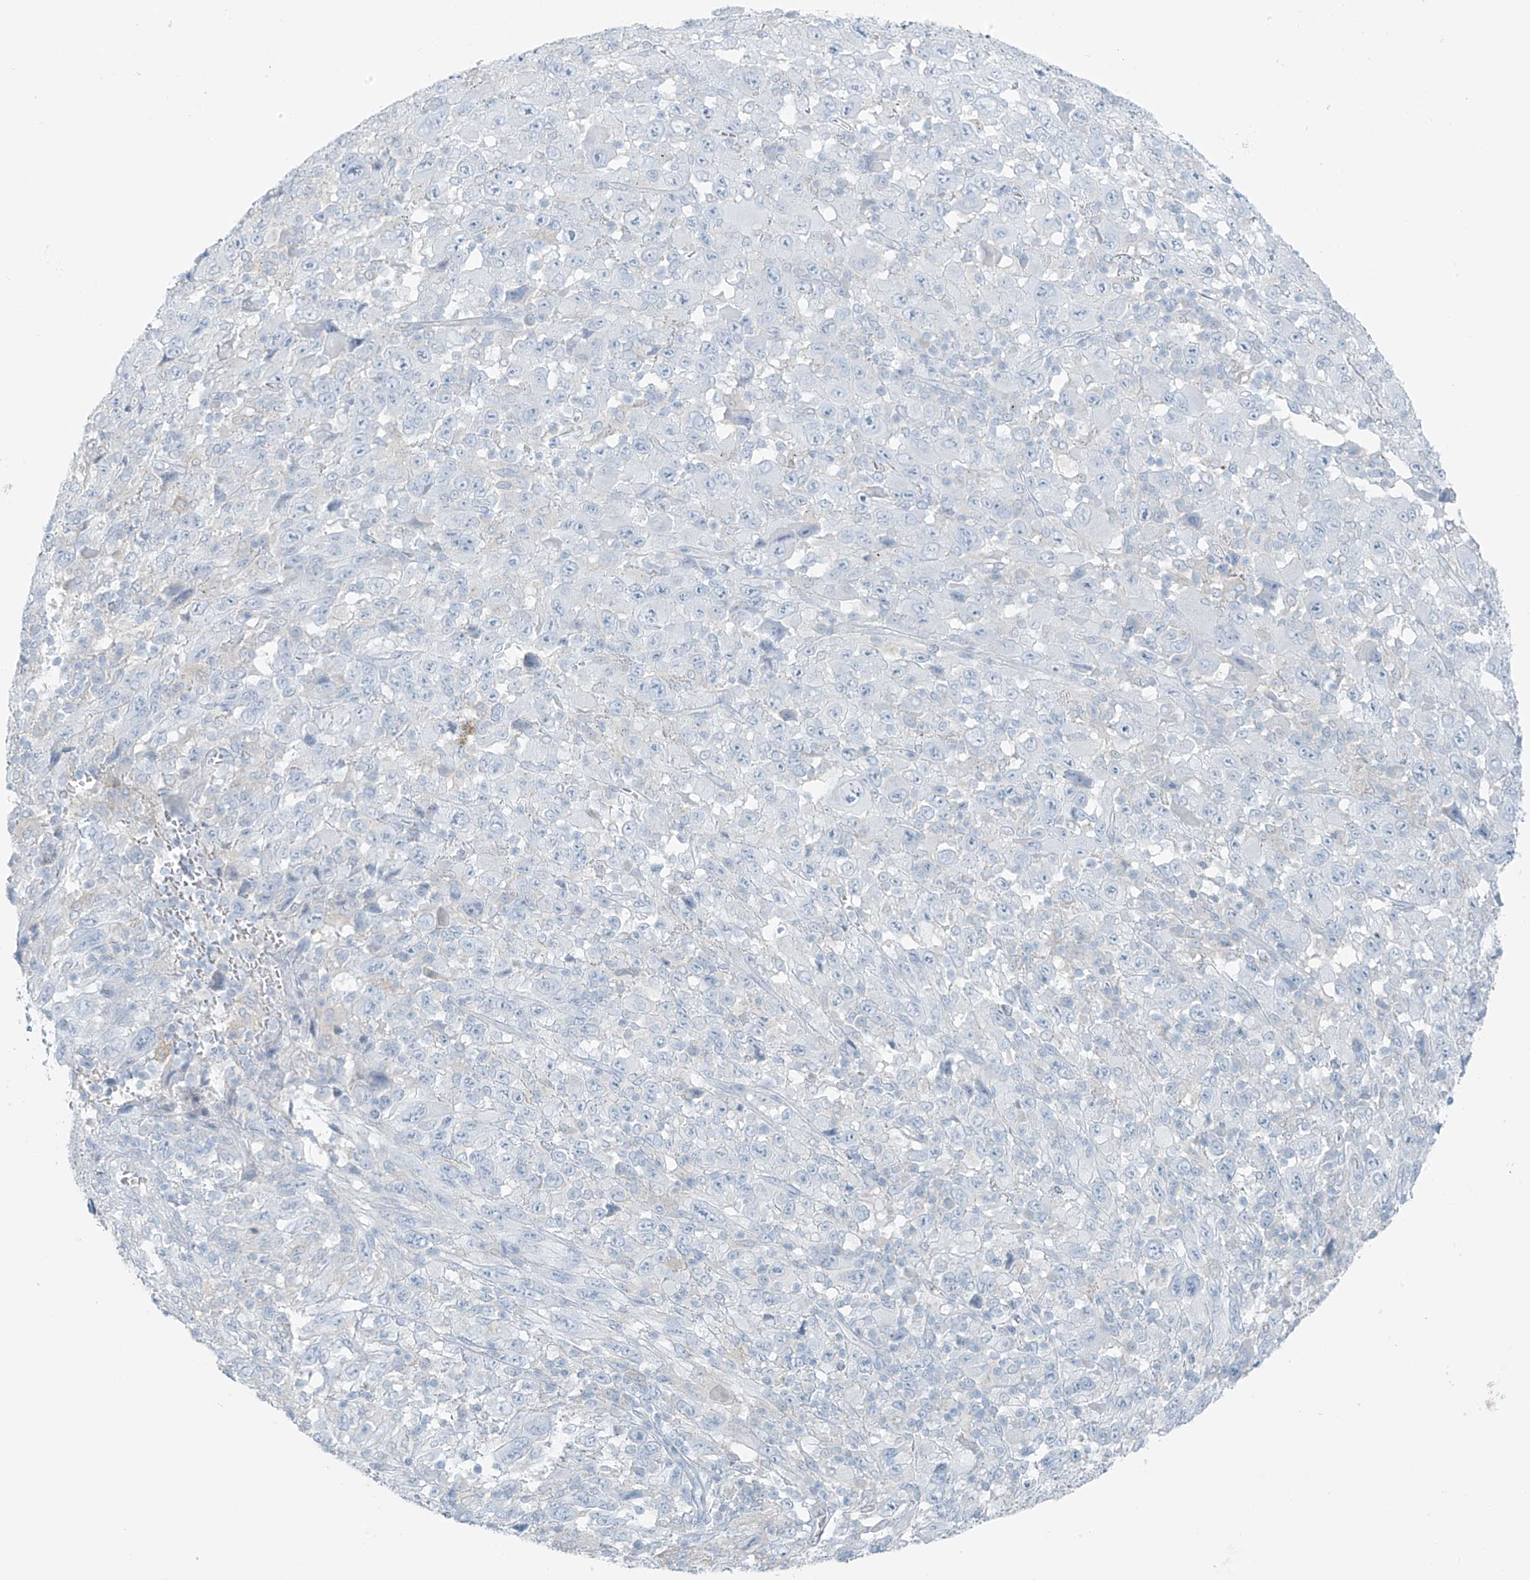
{"staining": {"intensity": "negative", "quantity": "none", "location": "none"}, "tissue": "melanoma", "cell_type": "Tumor cells", "image_type": "cancer", "snomed": [{"axis": "morphology", "description": "Malignant melanoma, Metastatic site"}, {"axis": "topography", "description": "Skin"}], "caption": "An immunohistochemistry image of malignant melanoma (metastatic site) is shown. There is no staining in tumor cells of malignant melanoma (metastatic site).", "gene": "SLC25A43", "patient": {"sex": "female", "age": 56}}